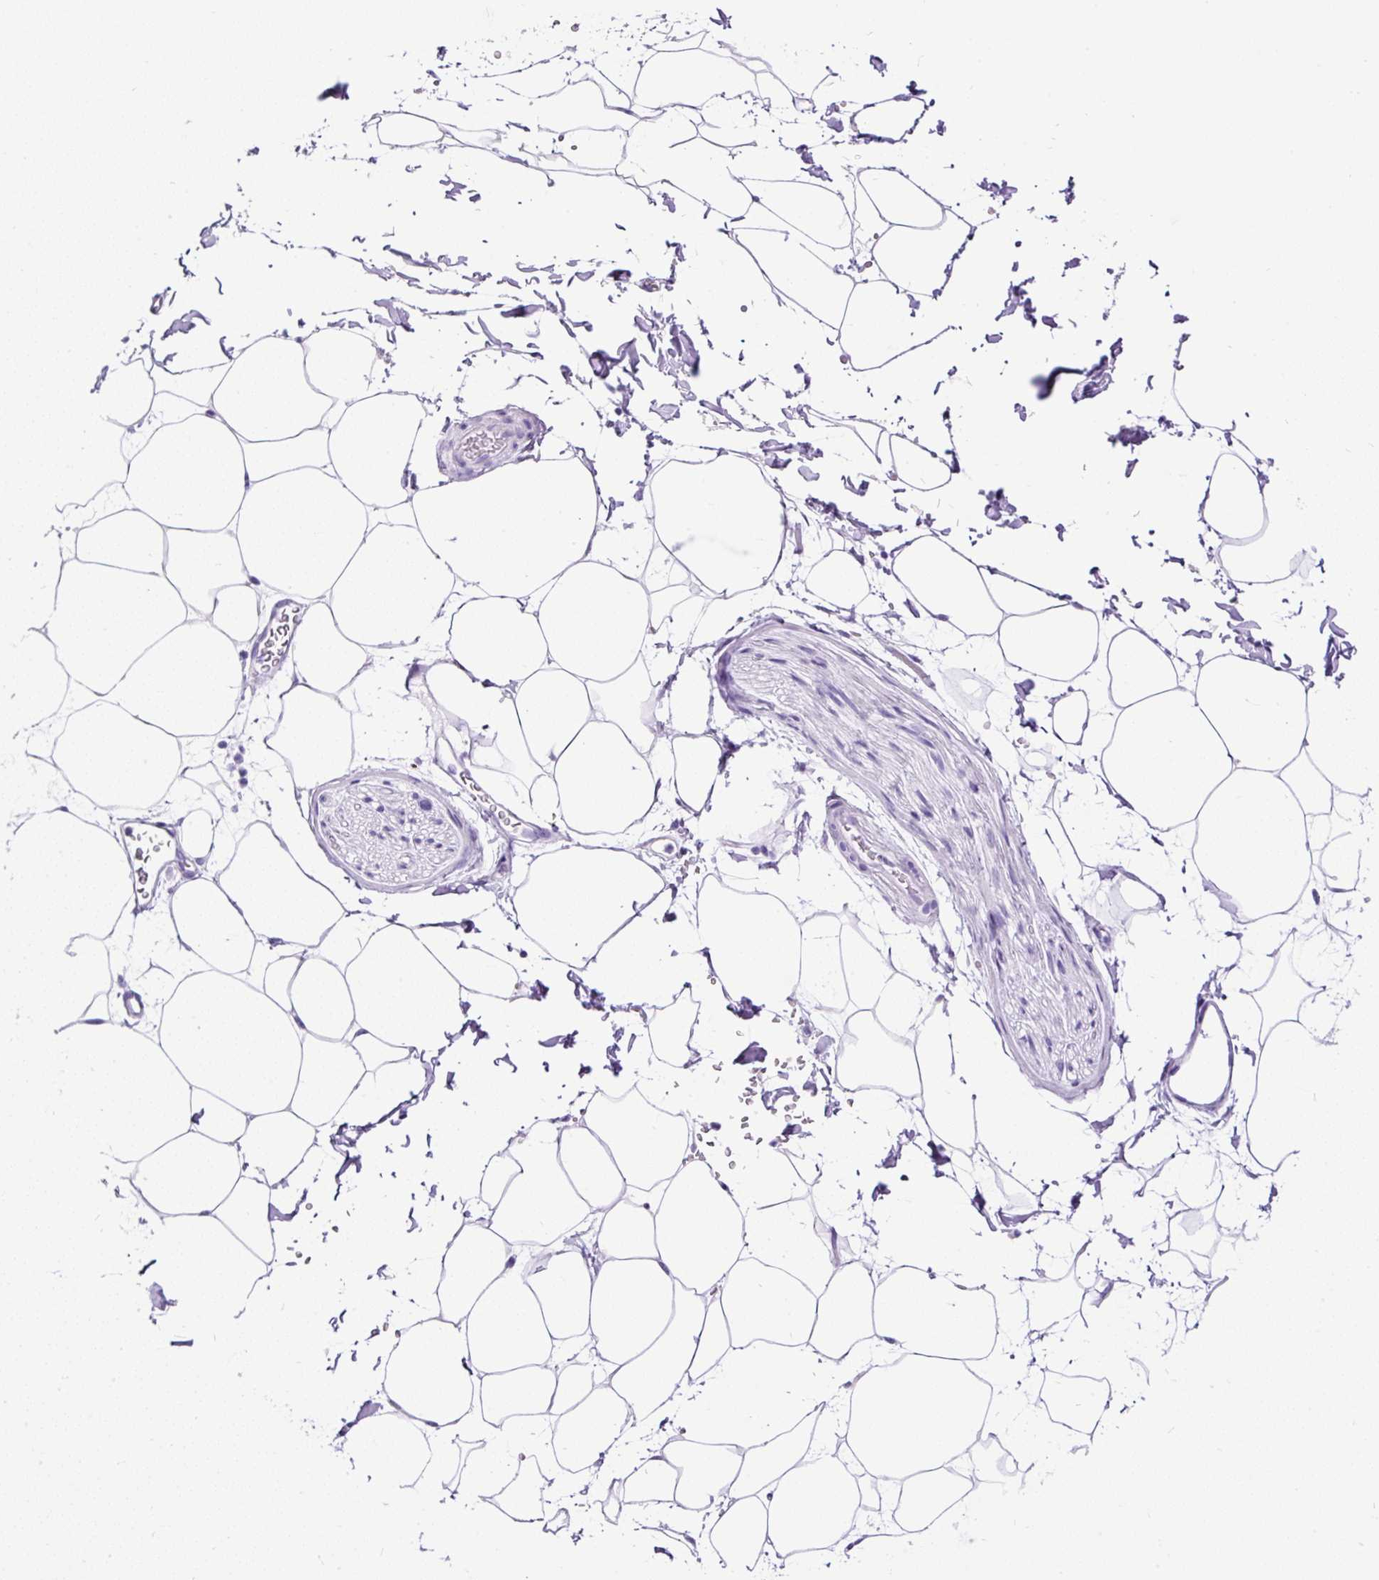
{"staining": {"intensity": "negative", "quantity": "none", "location": "none"}, "tissue": "adipose tissue", "cell_type": "Adipocytes", "image_type": "normal", "snomed": [{"axis": "morphology", "description": "Normal tissue, NOS"}, {"axis": "topography", "description": "Adipose tissue"}, {"axis": "topography", "description": "Vascular tissue"}, {"axis": "topography", "description": "Rectum"}, {"axis": "topography", "description": "Peripheral nerve tissue"}], "caption": "An immunohistochemistry (IHC) image of normal adipose tissue is shown. There is no staining in adipocytes of adipose tissue.", "gene": "PDIA2", "patient": {"sex": "female", "age": 69}}